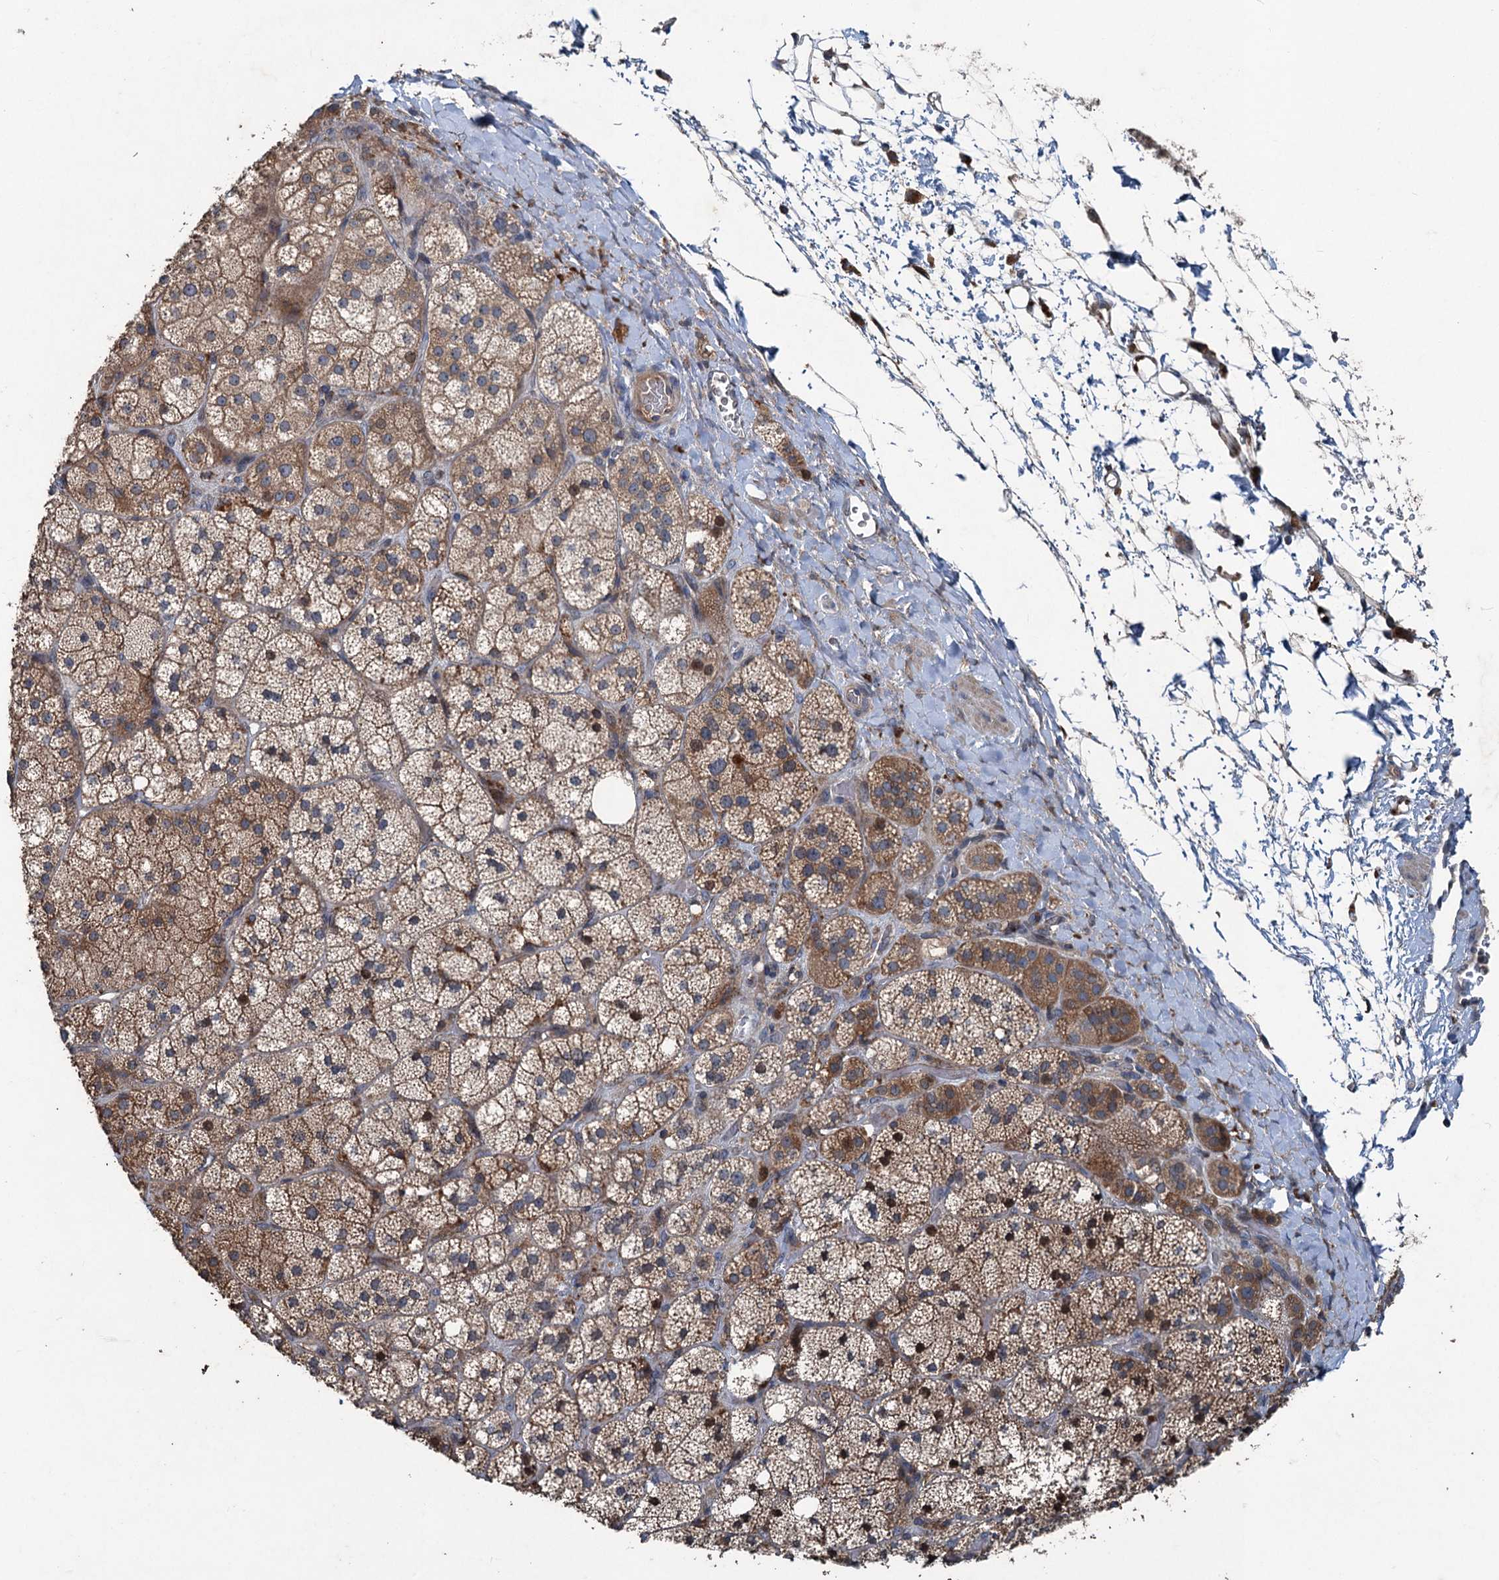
{"staining": {"intensity": "moderate", "quantity": "25%-75%", "location": "cytoplasmic/membranous,nuclear"}, "tissue": "adrenal gland", "cell_type": "Glandular cells", "image_type": "normal", "snomed": [{"axis": "morphology", "description": "Normal tissue, NOS"}, {"axis": "topography", "description": "Adrenal gland"}], "caption": "Adrenal gland stained with immunohistochemistry (IHC) shows moderate cytoplasmic/membranous,nuclear positivity in about 25%-75% of glandular cells.", "gene": "TAPBPL", "patient": {"sex": "male", "age": 61}}